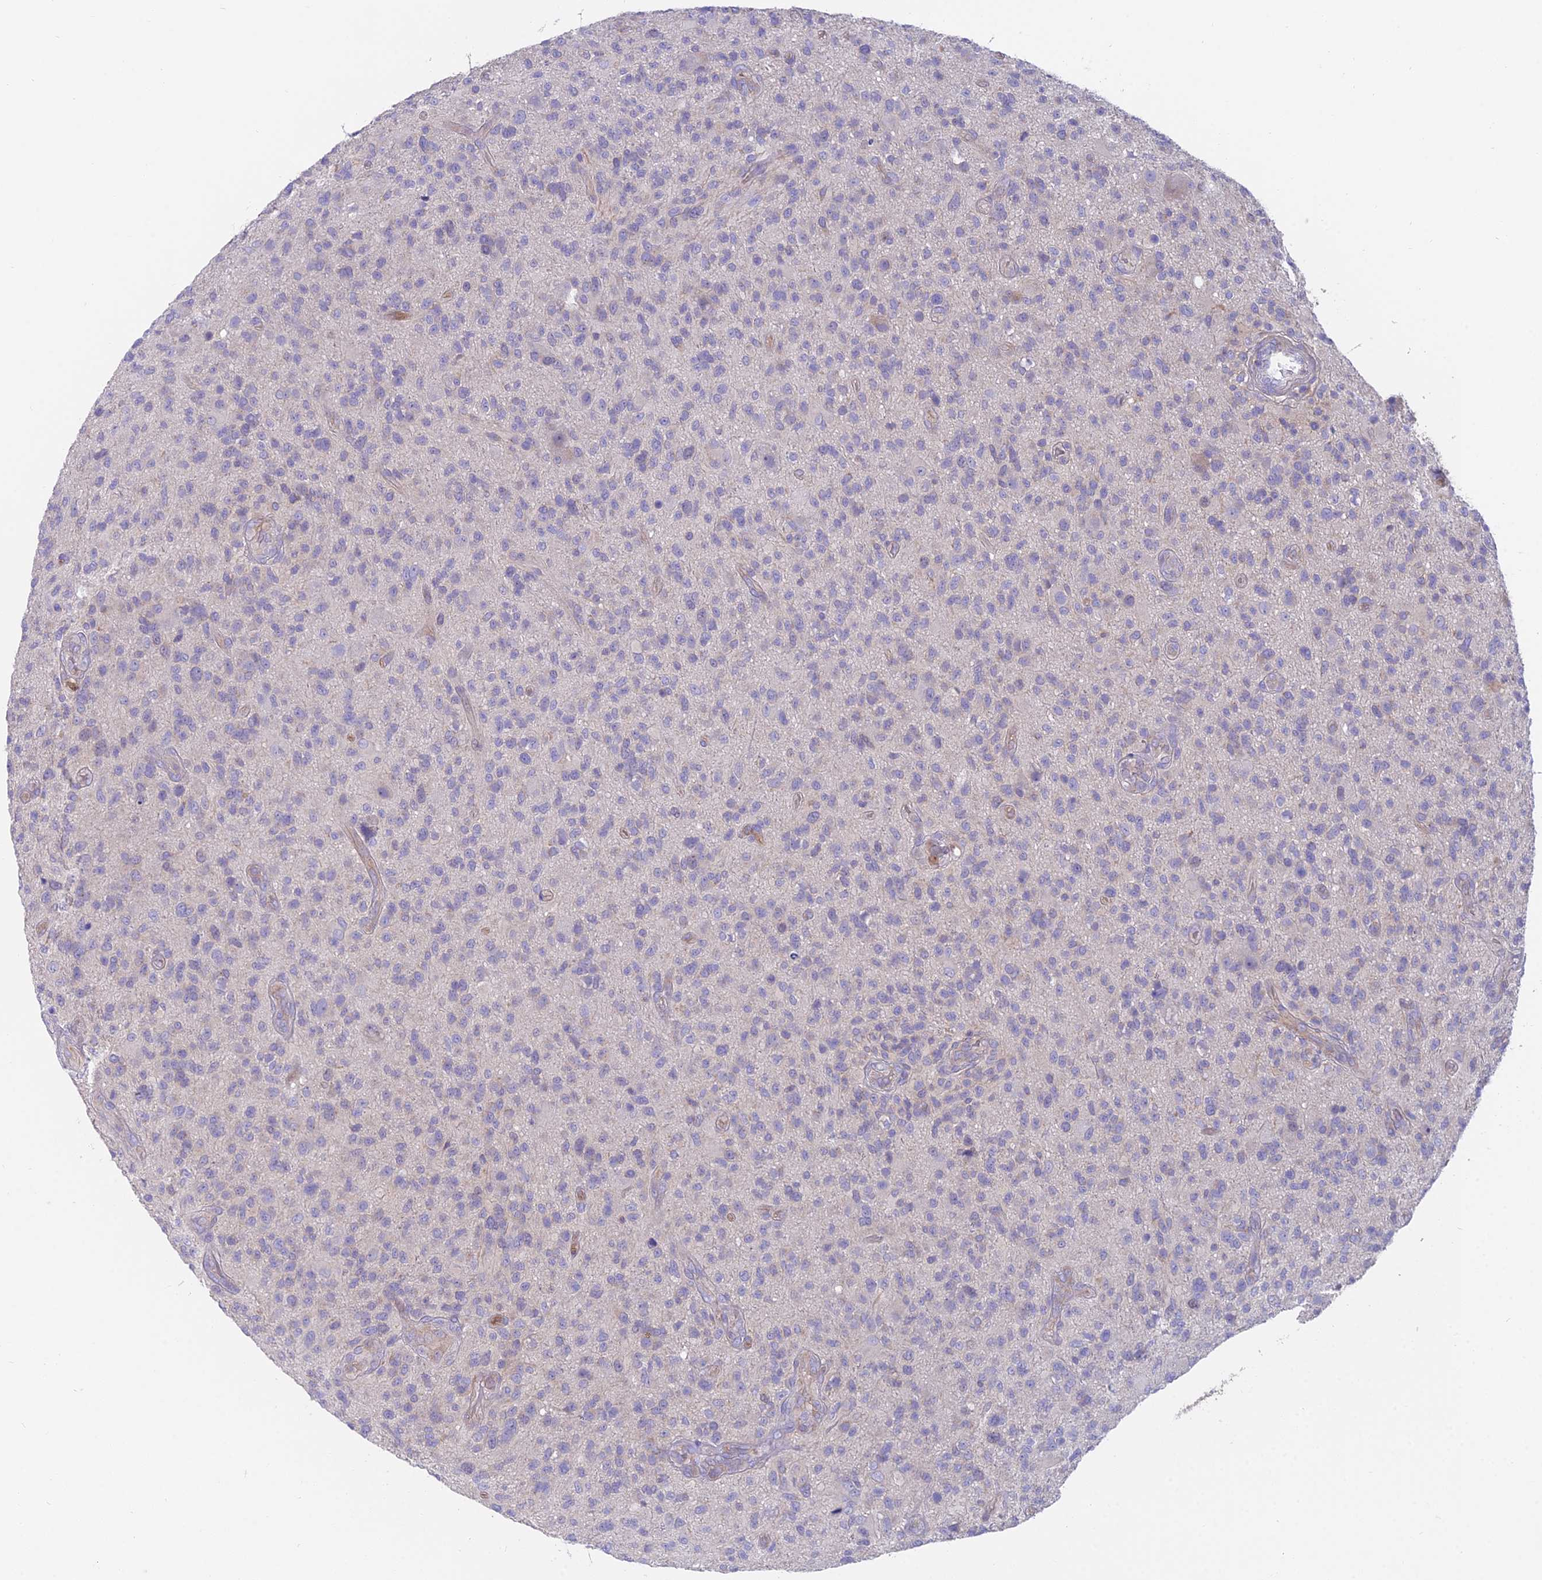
{"staining": {"intensity": "negative", "quantity": "none", "location": "none"}, "tissue": "glioma", "cell_type": "Tumor cells", "image_type": "cancer", "snomed": [{"axis": "morphology", "description": "Glioma, malignant, High grade"}, {"axis": "topography", "description": "Brain"}], "caption": "The image demonstrates no staining of tumor cells in glioma.", "gene": "FAM168B", "patient": {"sex": "male", "age": 47}}